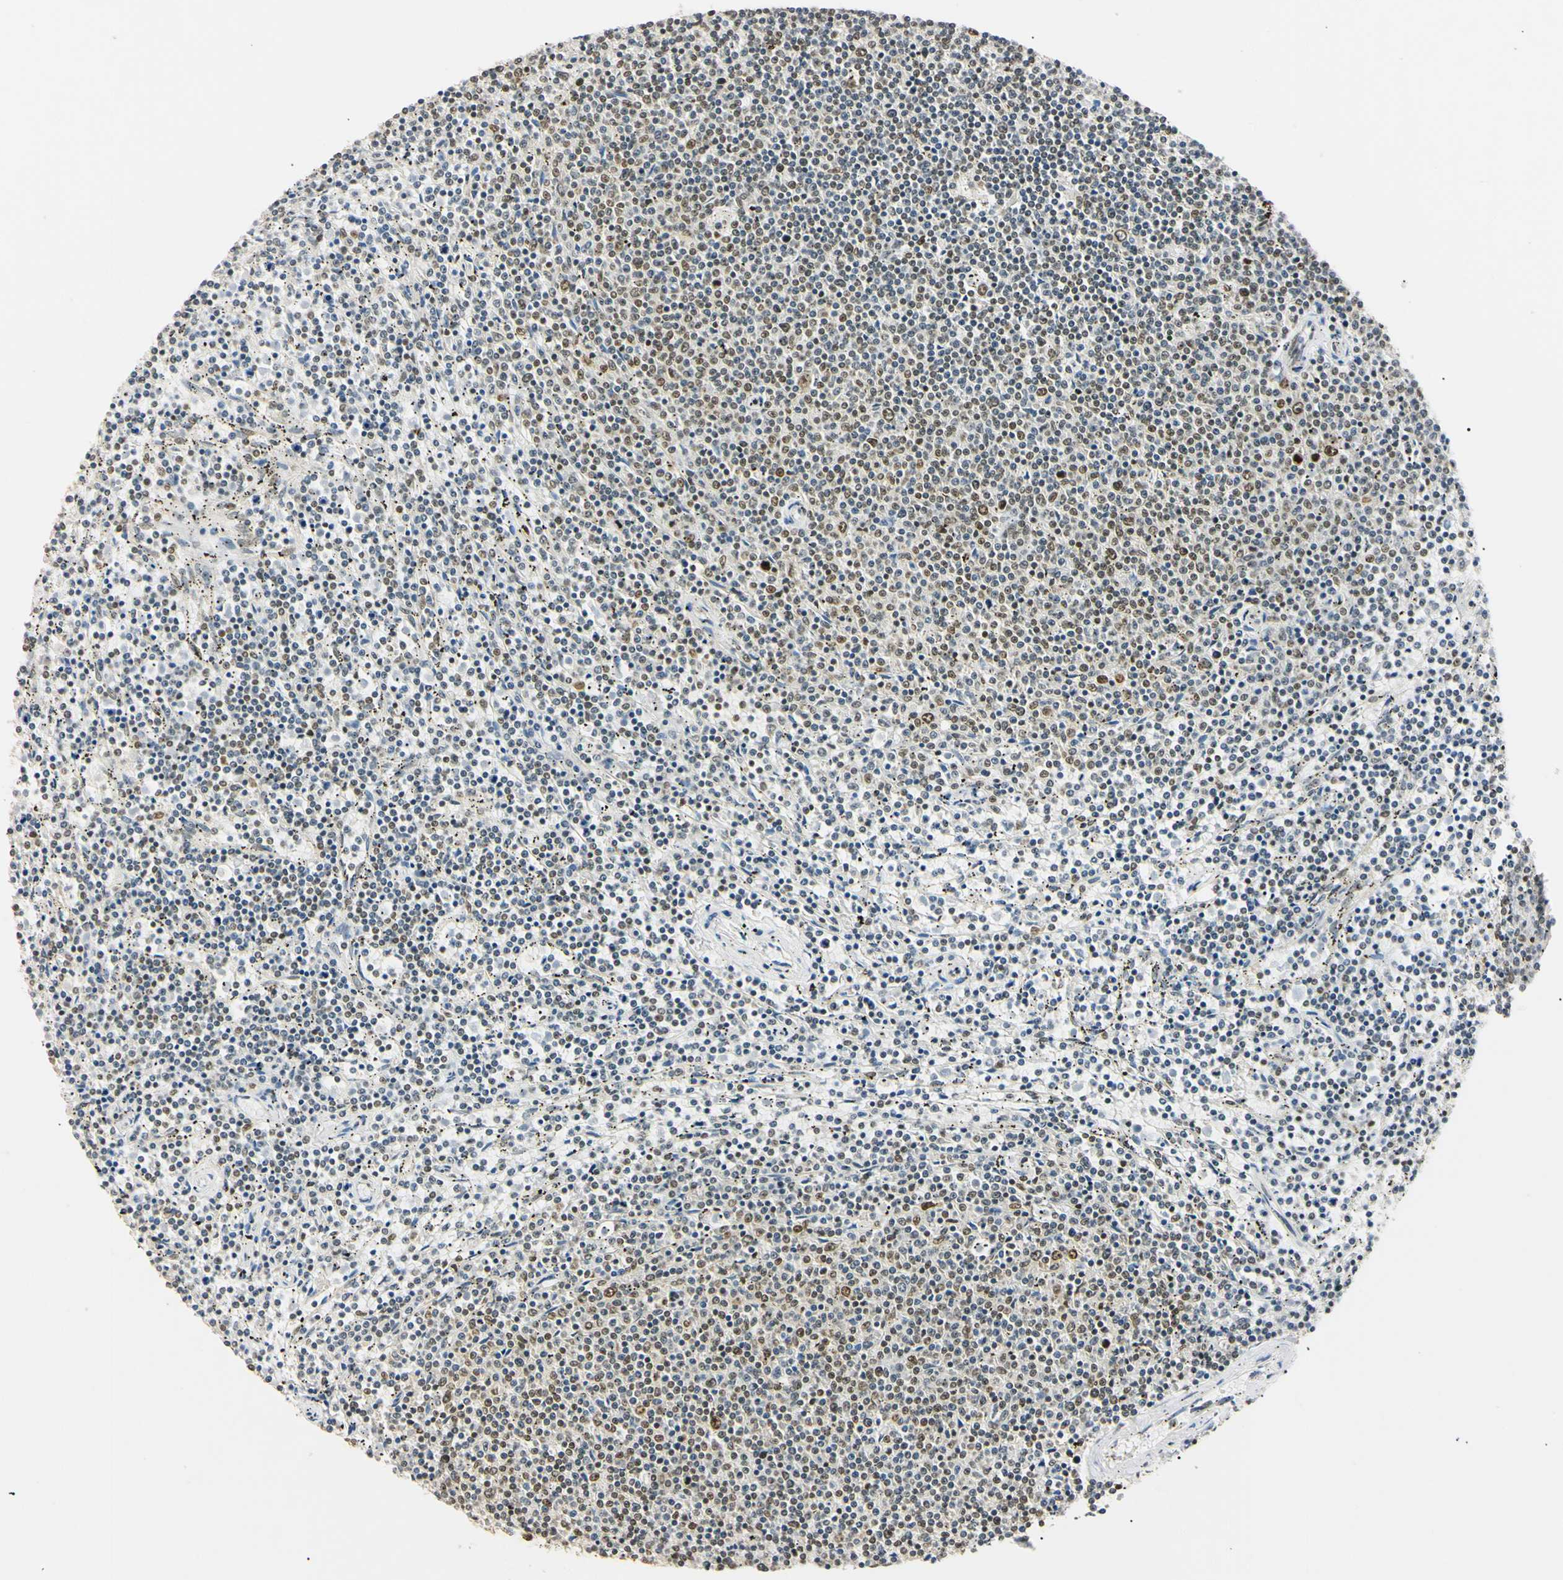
{"staining": {"intensity": "moderate", "quantity": "<25%", "location": "nuclear"}, "tissue": "lymphoma", "cell_type": "Tumor cells", "image_type": "cancer", "snomed": [{"axis": "morphology", "description": "Malignant lymphoma, non-Hodgkin's type, Low grade"}, {"axis": "topography", "description": "Spleen"}], "caption": "A brown stain shows moderate nuclear expression of a protein in human lymphoma tumor cells.", "gene": "SMARCA5", "patient": {"sex": "female", "age": 50}}